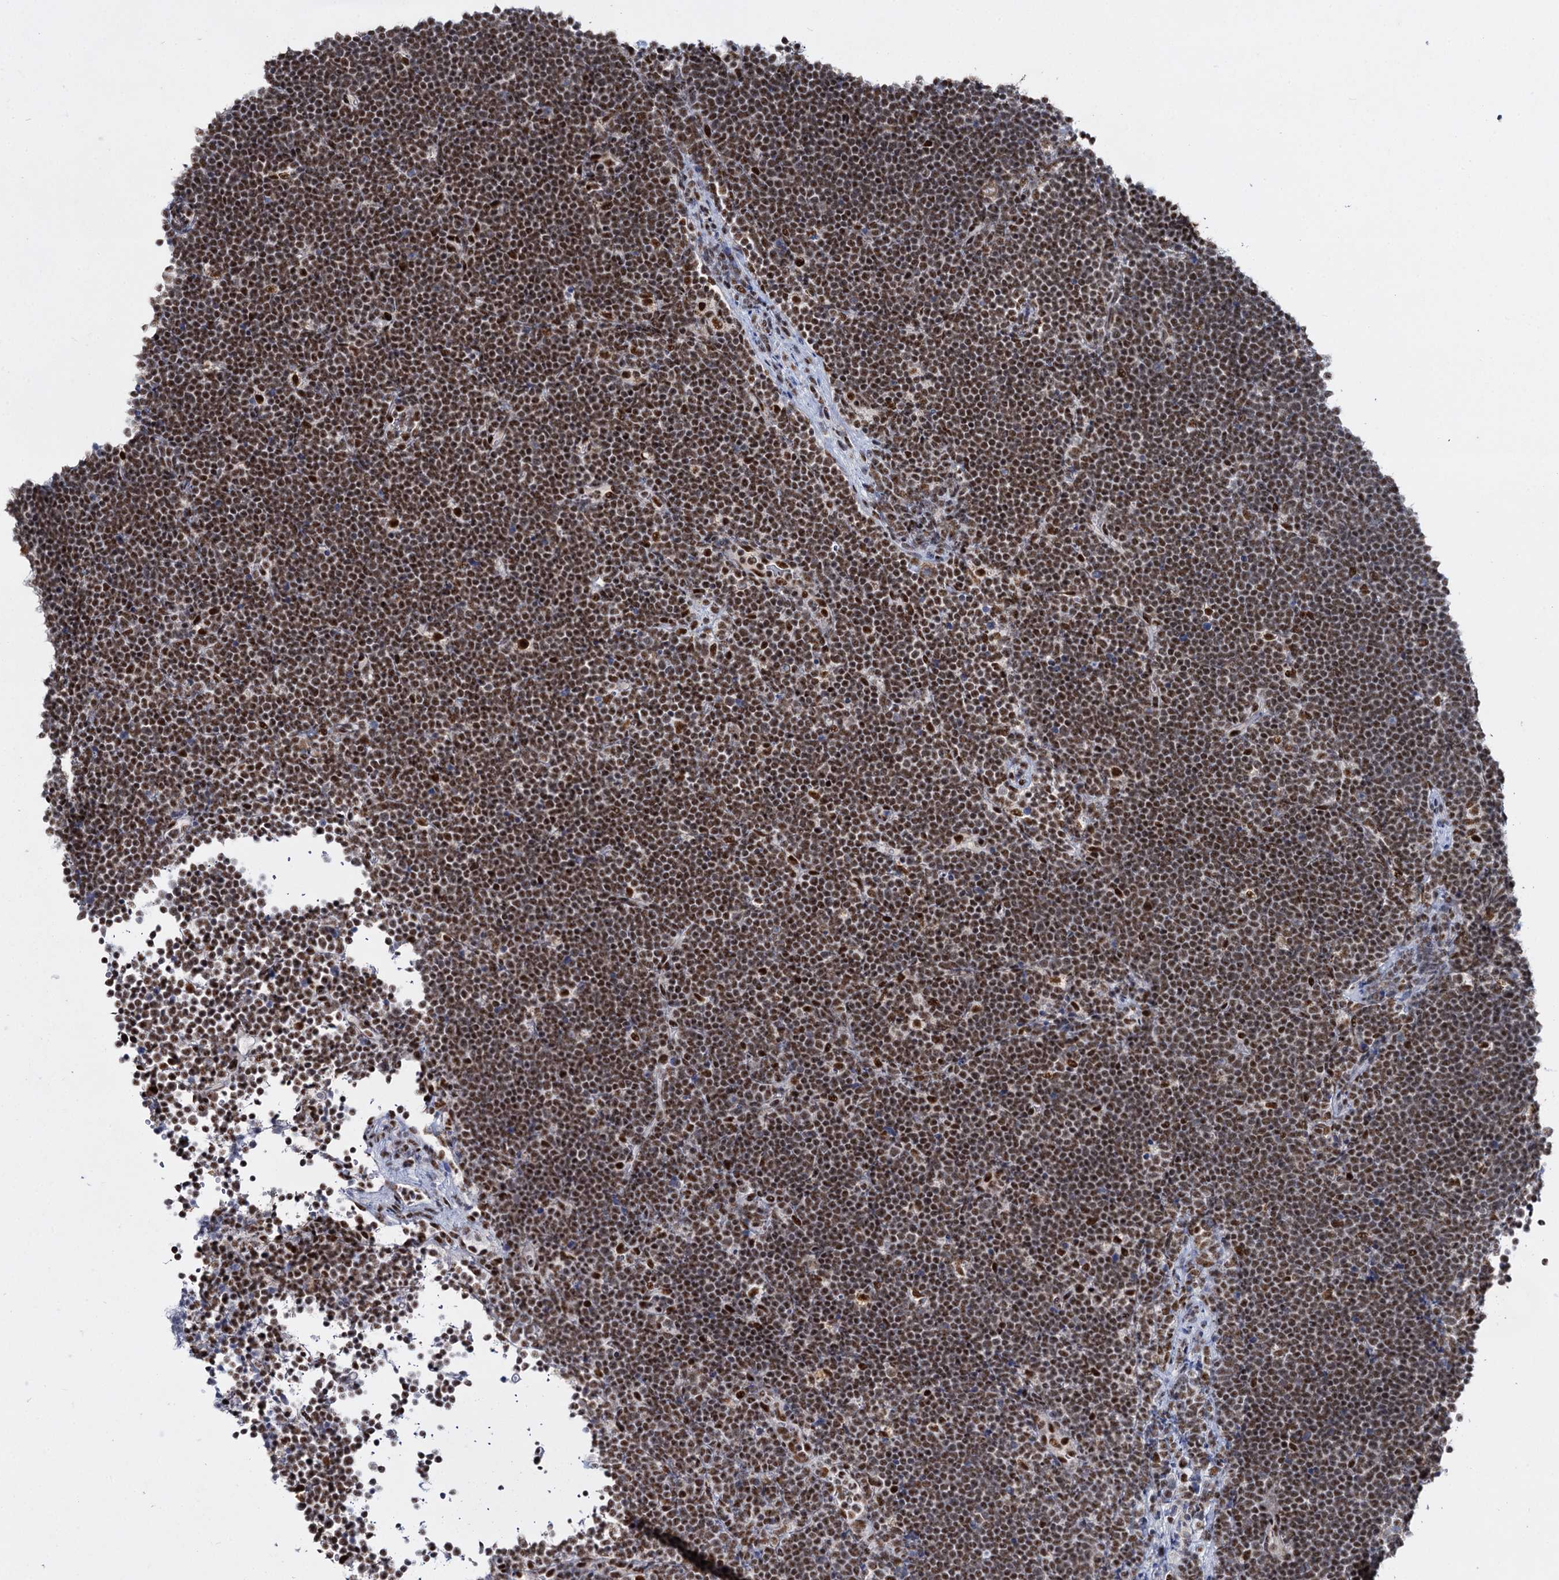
{"staining": {"intensity": "moderate", "quantity": "25%-75%", "location": "nuclear"}, "tissue": "lymphoma", "cell_type": "Tumor cells", "image_type": "cancer", "snomed": [{"axis": "morphology", "description": "Malignant lymphoma, non-Hodgkin's type, High grade"}, {"axis": "topography", "description": "Lymph node"}], "caption": "A photomicrograph of lymphoma stained for a protein shows moderate nuclear brown staining in tumor cells.", "gene": "RPUSD4", "patient": {"sex": "male", "age": 13}}